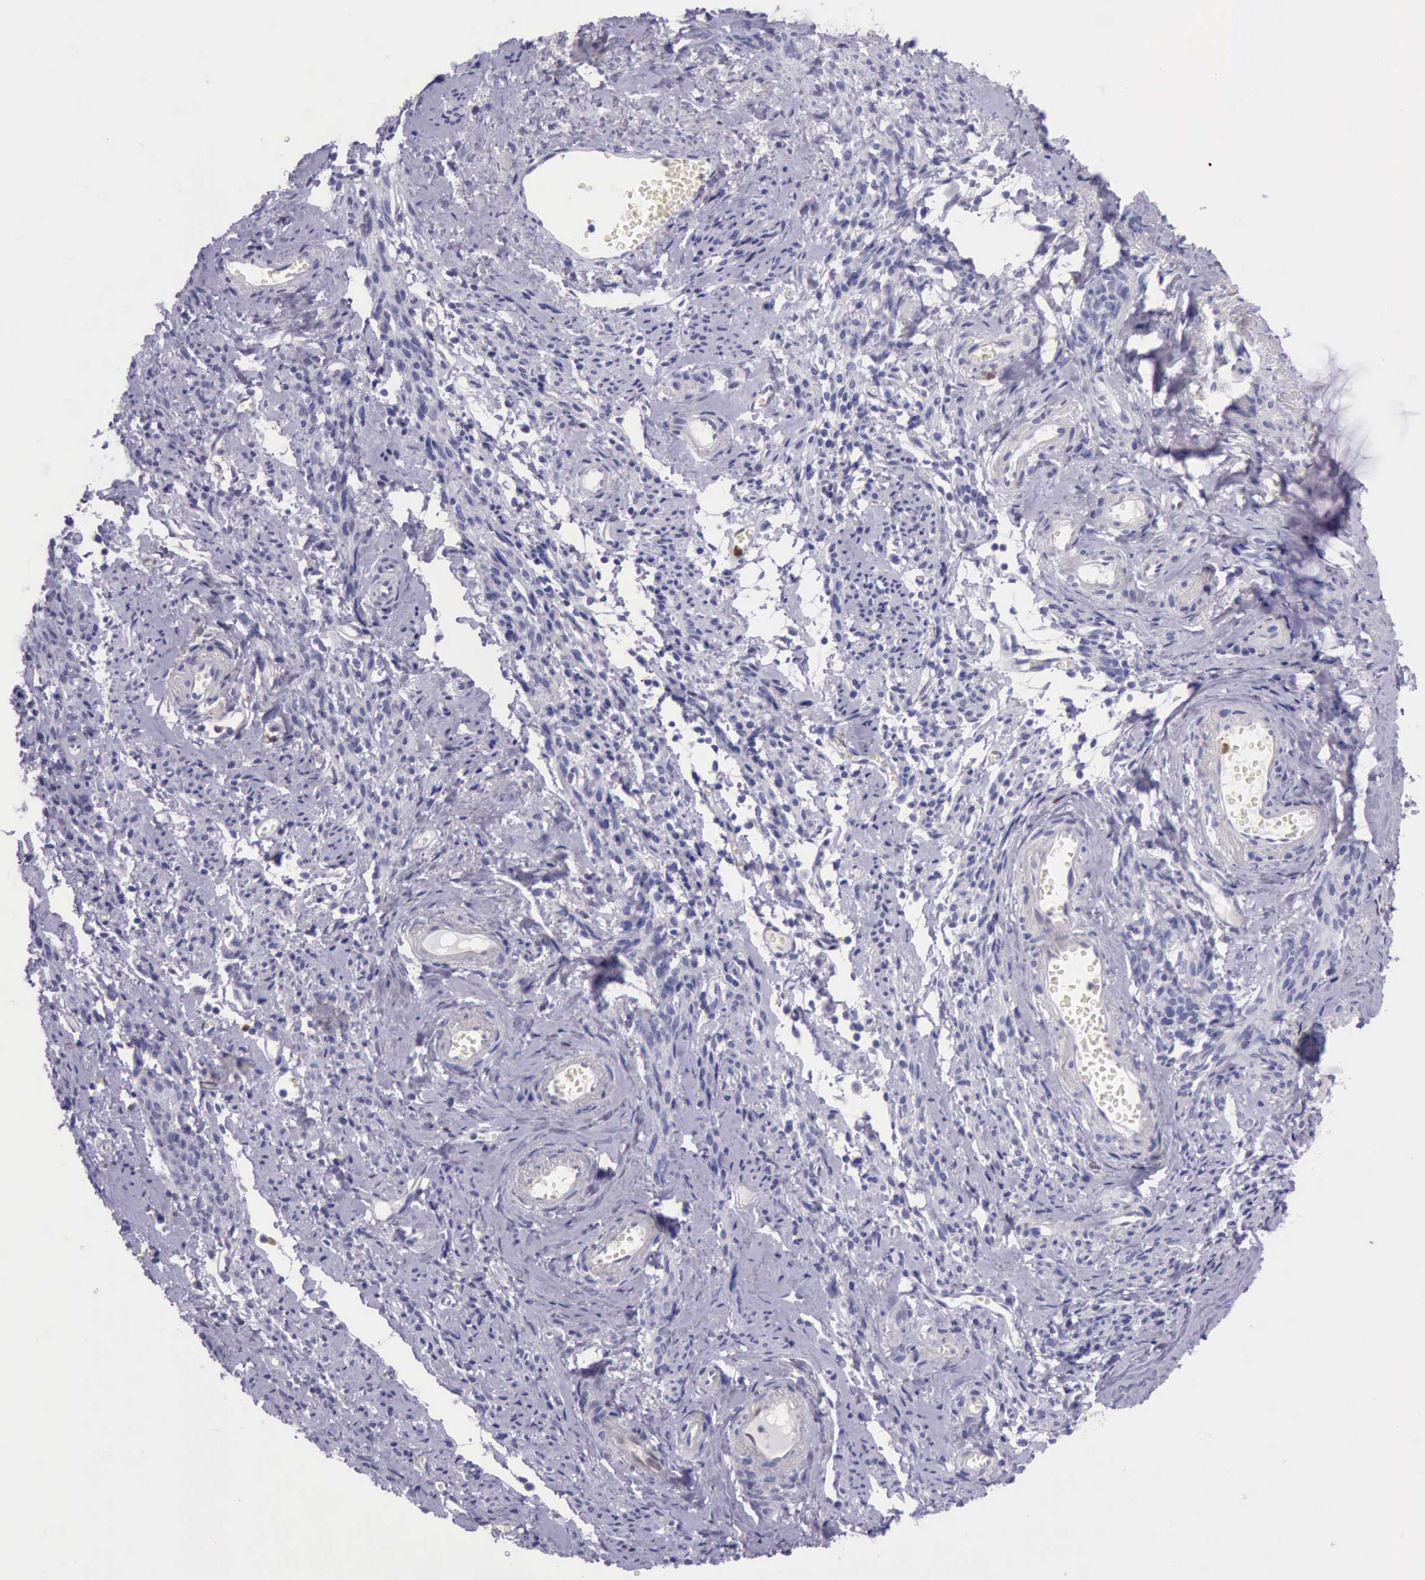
{"staining": {"intensity": "negative", "quantity": "none", "location": "none"}, "tissue": "endometrial cancer", "cell_type": "Tumor cells", "image_type": "cancer", "snomed": [{"axis": "morphology", "description": "Adenocarcinoma, NOS"}, {"axis": "topography", "description": "Endometrium"}], "caption": "IHC photomicrograph of human adenocarcinoma (endometrial) stained for a protein (brown), which displays no positivity in tumor cells.", "gene": "TYMP", "patient": {"sex": "female", "age": 75}}